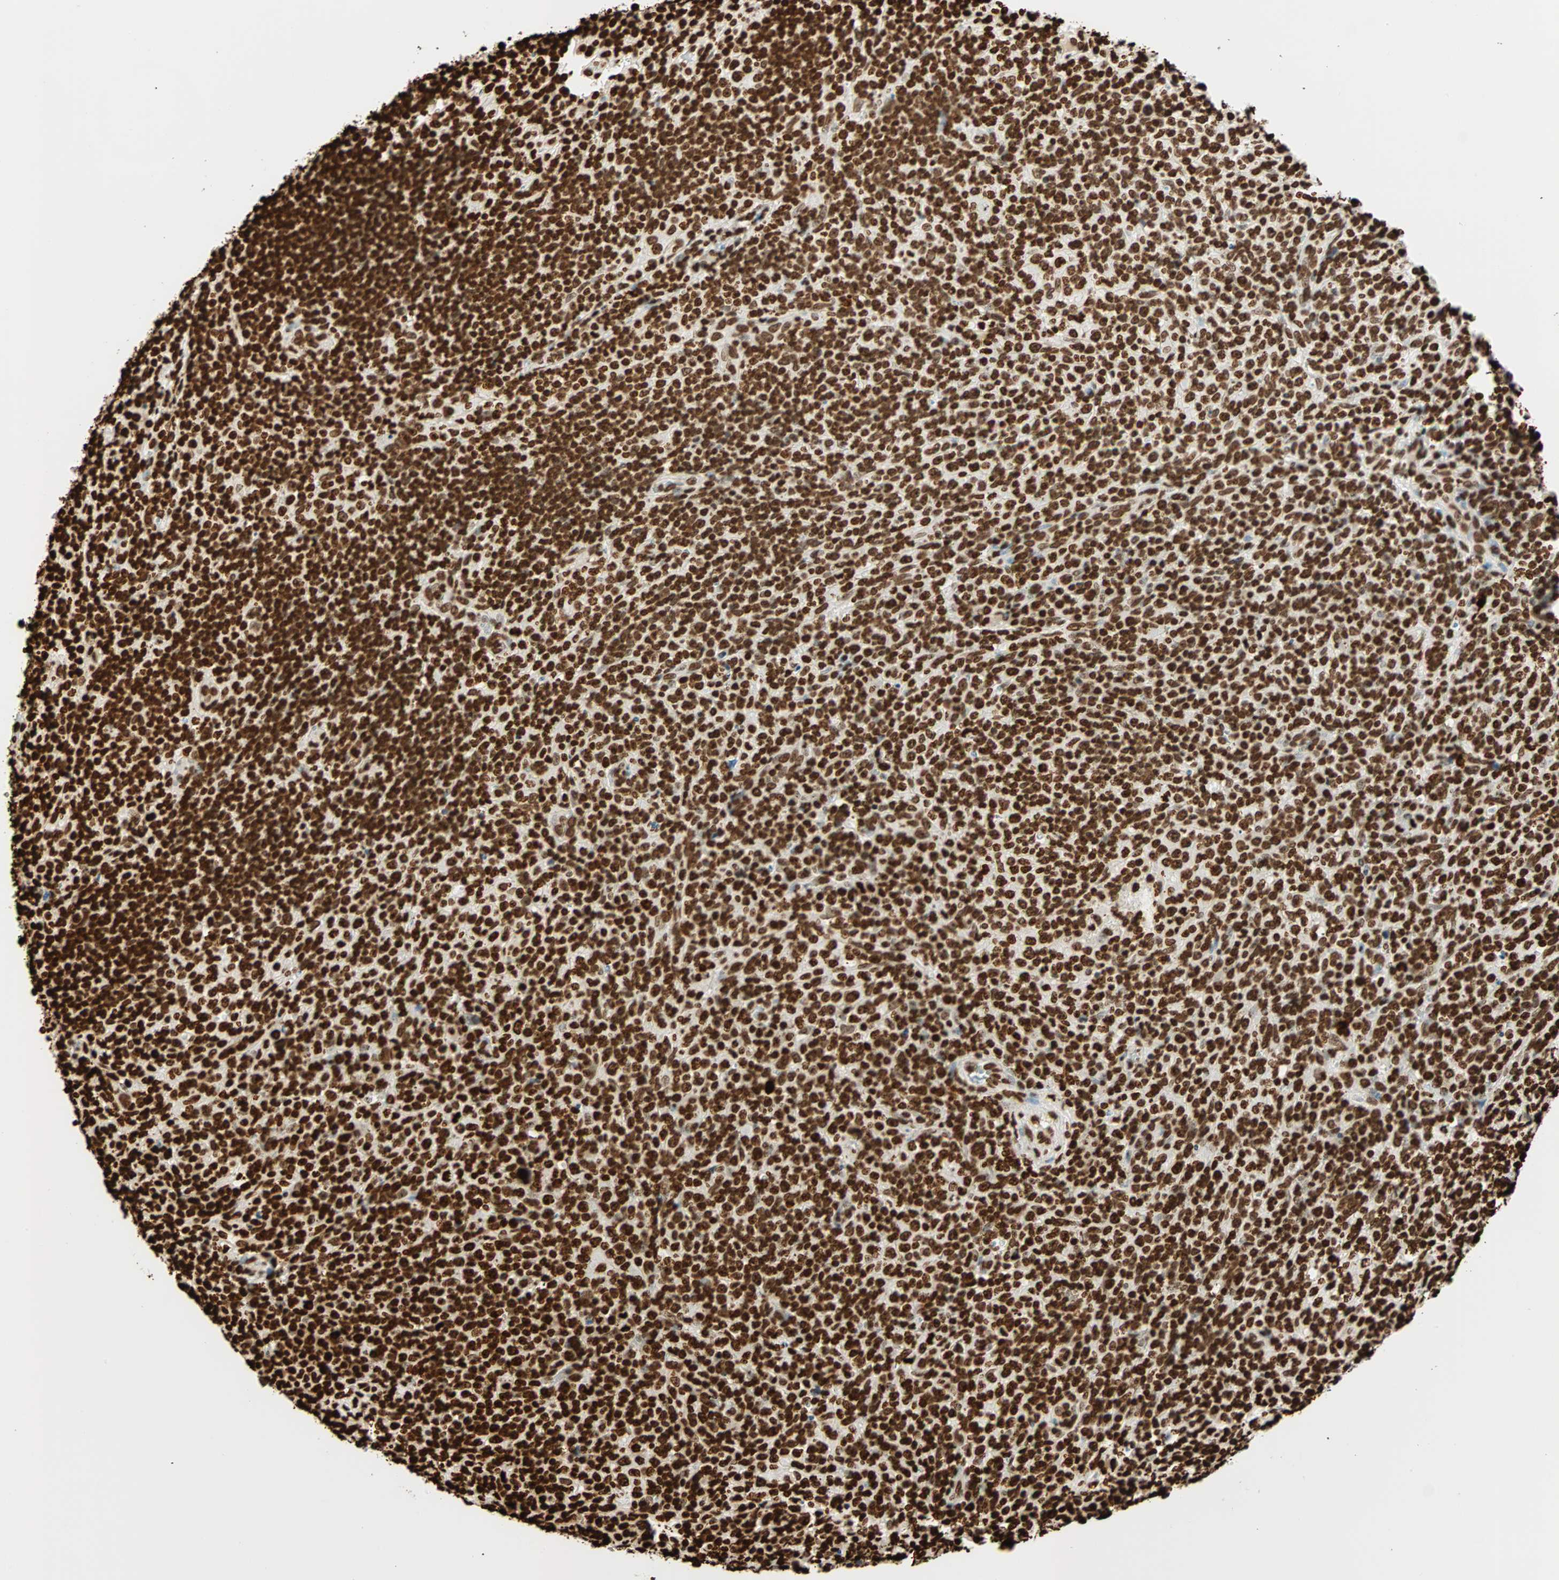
{"staining": {"intensity": "strong", "quantity": ">75%", "location": "nuclear"}, "tissue": "lymphoma", "cell_type": "Tumor cells", "image_type": "cancer", "snomed": [{"axis": "morphology", "description": "Malignant lymphoma, non-Hodgkin's type, High grade"}, {"axis": "topography", "description": "Lymph node"}], "caption": "Protein staining by immunohistochemistry (IHC) reveals strong nuclear staining in about >75% of tumor cells in high-grade malignant lymphoma, non-Hodgkin's type.", "gene": "GLI2", "patient": {"sex": "female", "age": 76}}